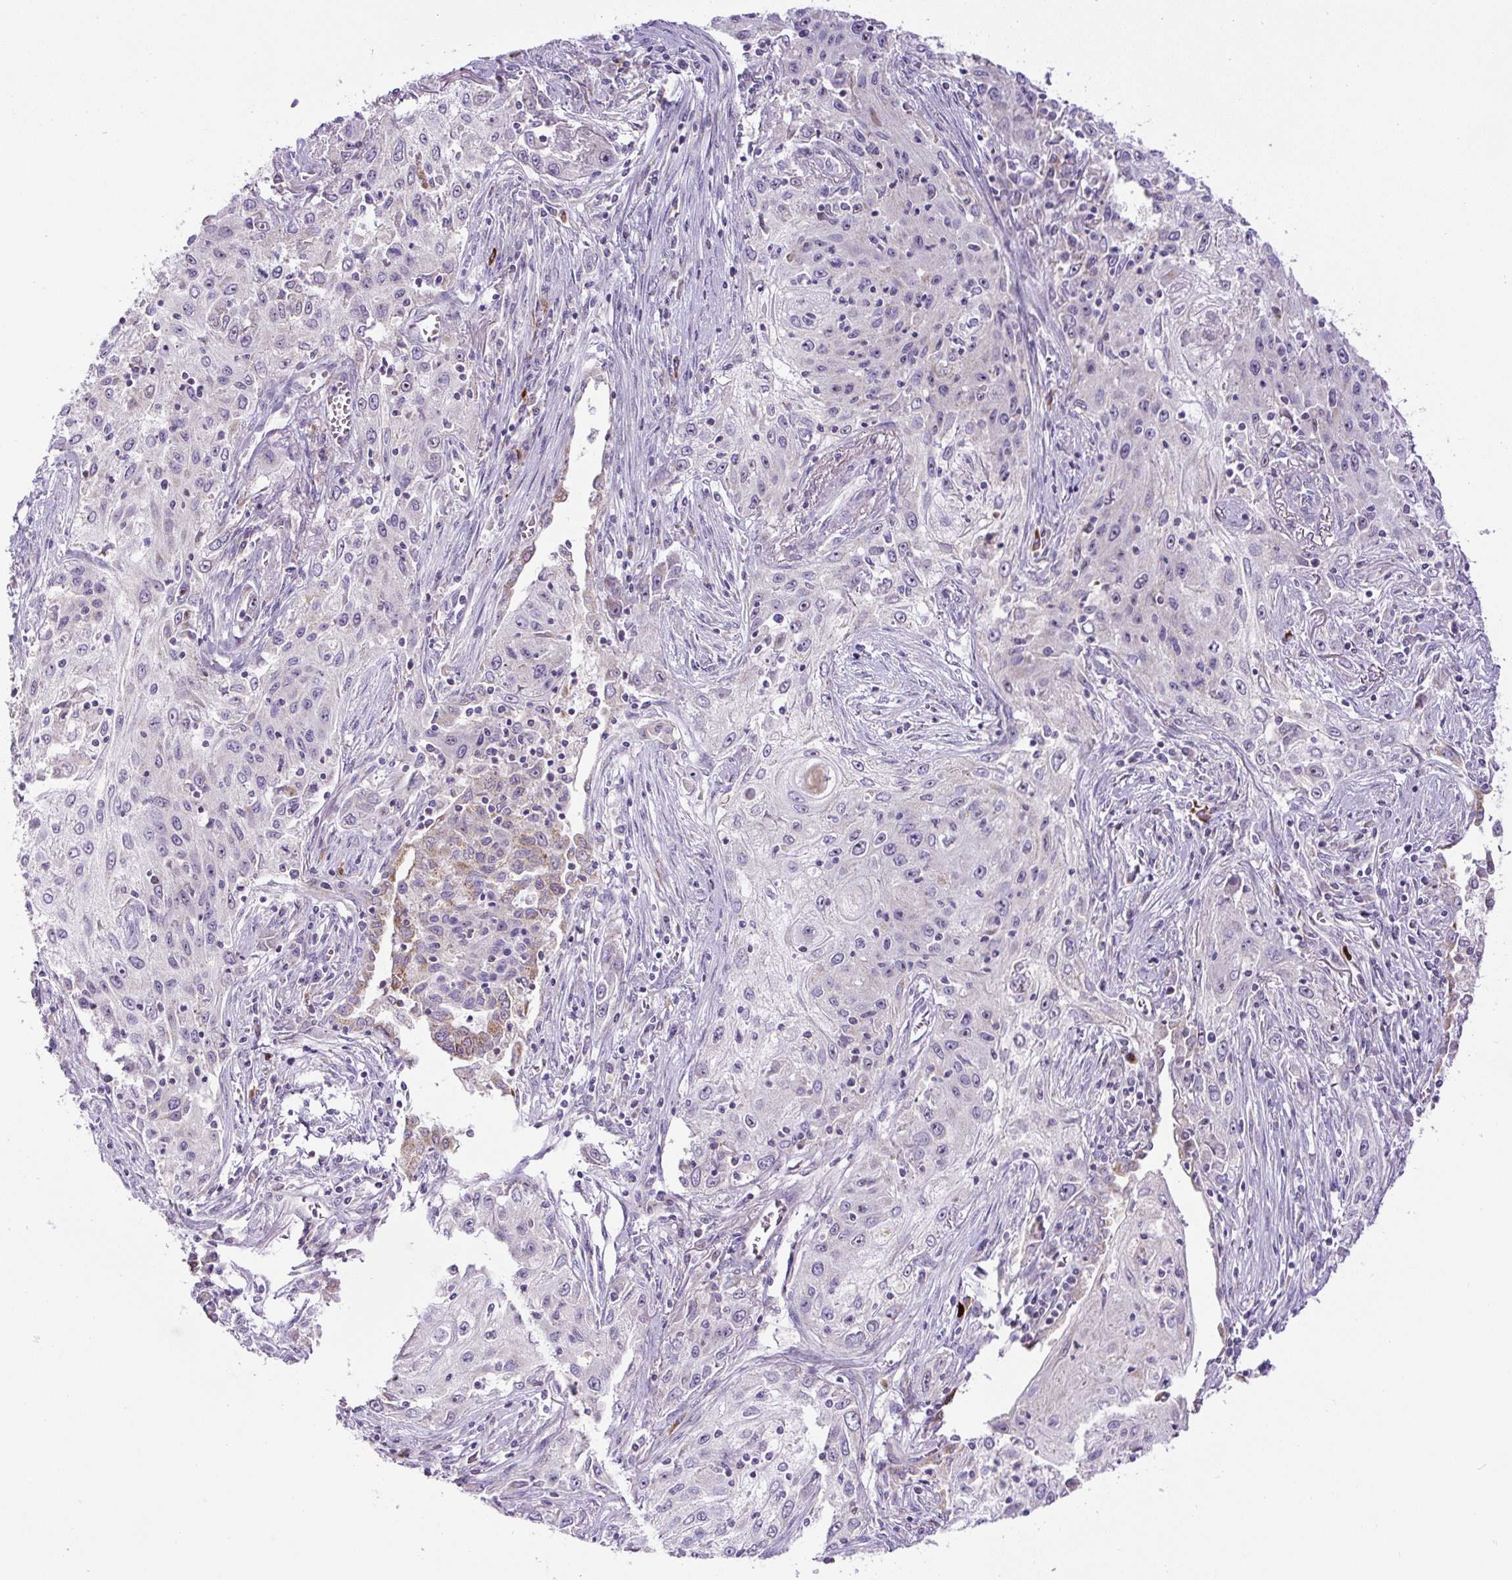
{"staining": {"intensity": "negative", "quantity": "none", "location": "none"}, "tissue": "lung cancer", "cell_type": "Tumor cells", "image_type": "cancer", "snomed": [{"axis": "morphology", "description": "Squamous cell carcinoma, NOS"}, {"axis": "topography", "description": "Lung"}], "caption": "An immunohistochemistry photomicrograph of squamous cell carcinoma (lung) is shown. There is no staining in tumor cells of squamous cell carcinoma (lung). Brightfield microscopy of immunohistochemistry (IHC) stained with DAB (brown) and hematoxylin (blue), captured at high magnification.", "gene": "ZNF596", "patient": {"sex": "female", "age": 69}}